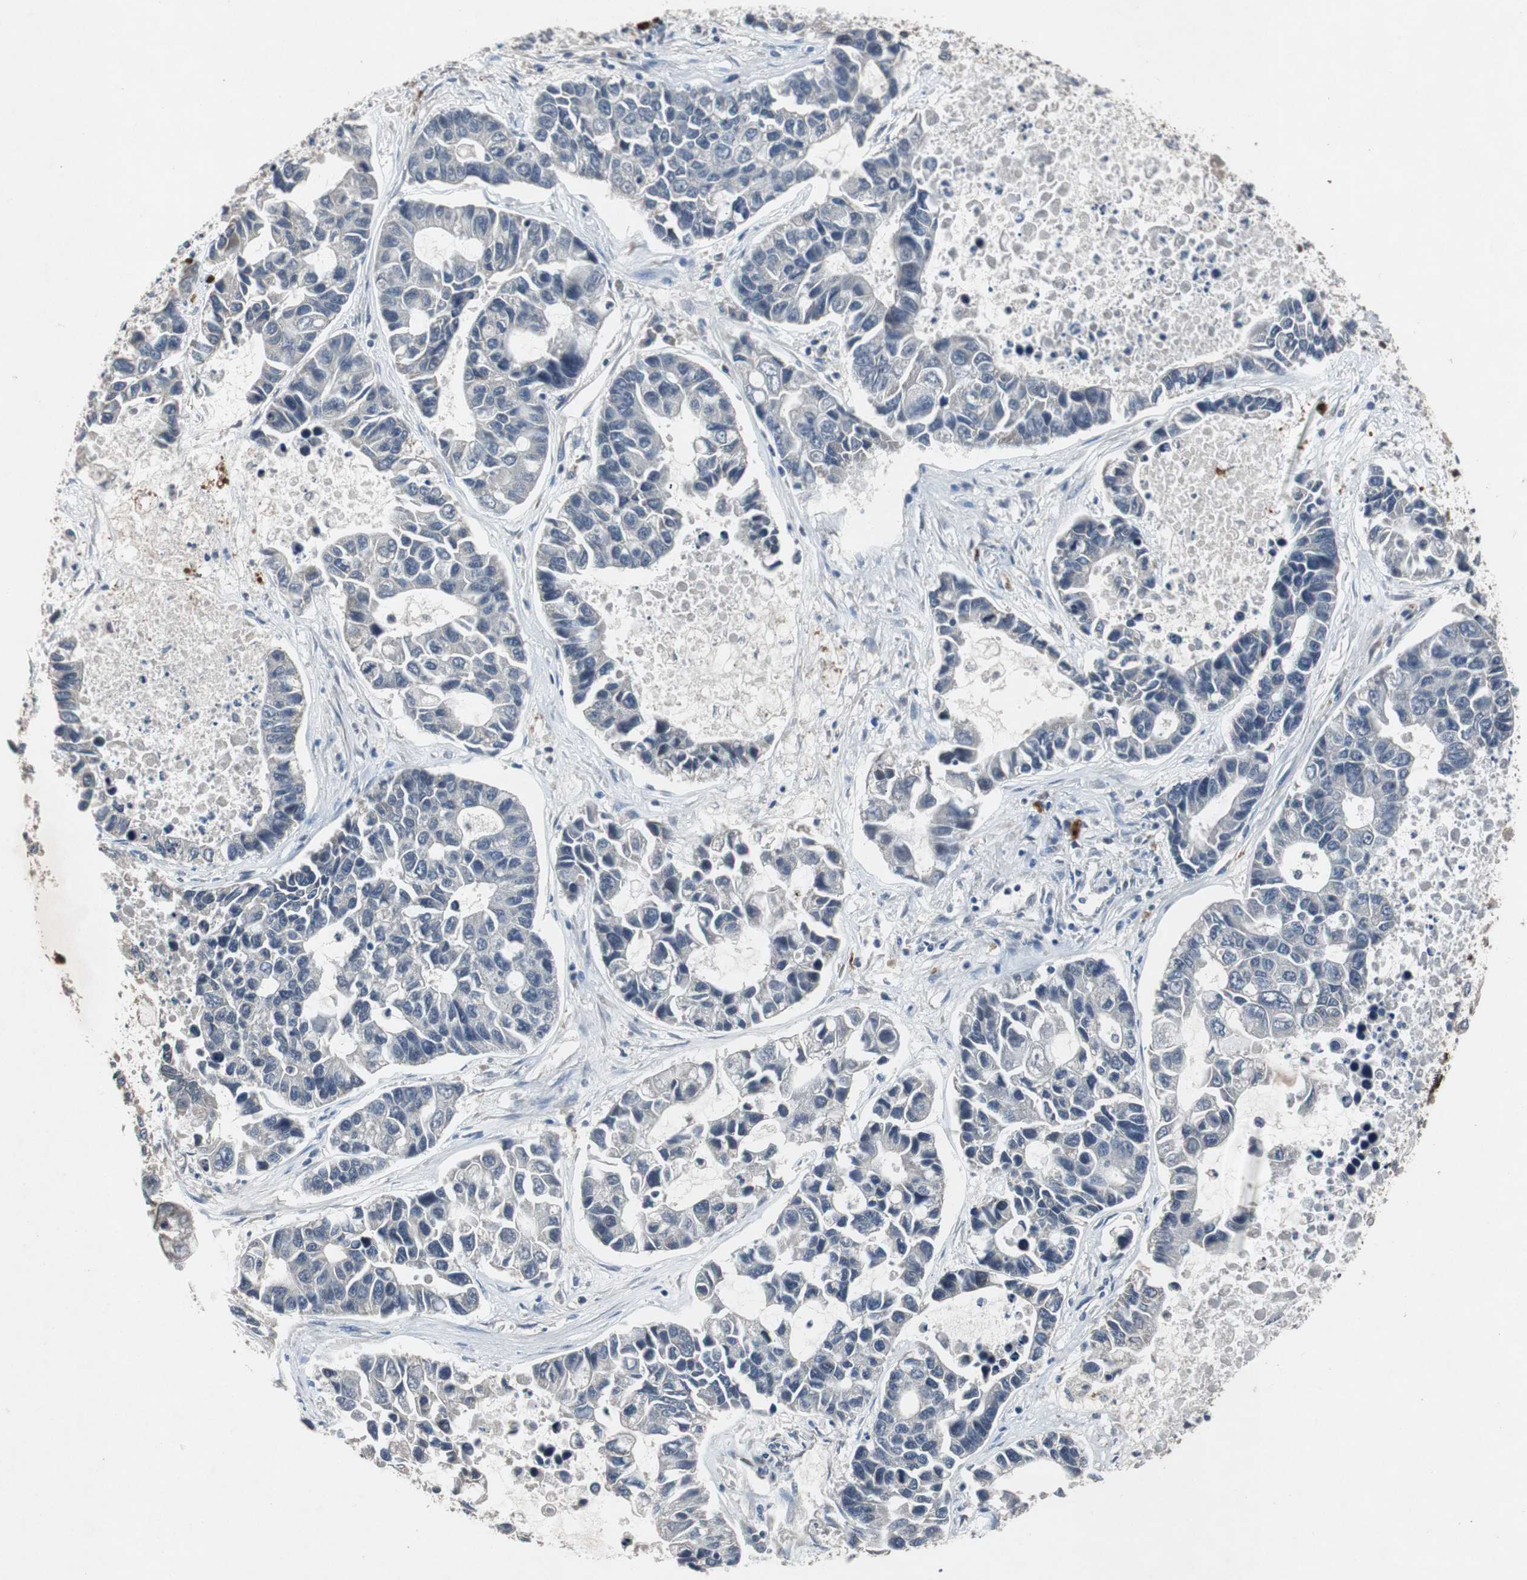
{"staining": {"intensity": "negative", "quantity": "none", "location": "none"}, "tissue": "lung cancer", "cell_type": "Tumor cells", "image_type": "cancer", "snomed": [{"axis": "morphology", "description": "Adenocarcinoma, NOS"}, {"axis": "topography", "description": "Lung"}], "caption": "Tumor cells show no significant expression in lung cancer.", "gene": "TP63", "patient": {"sex": "female", "age": 51}}